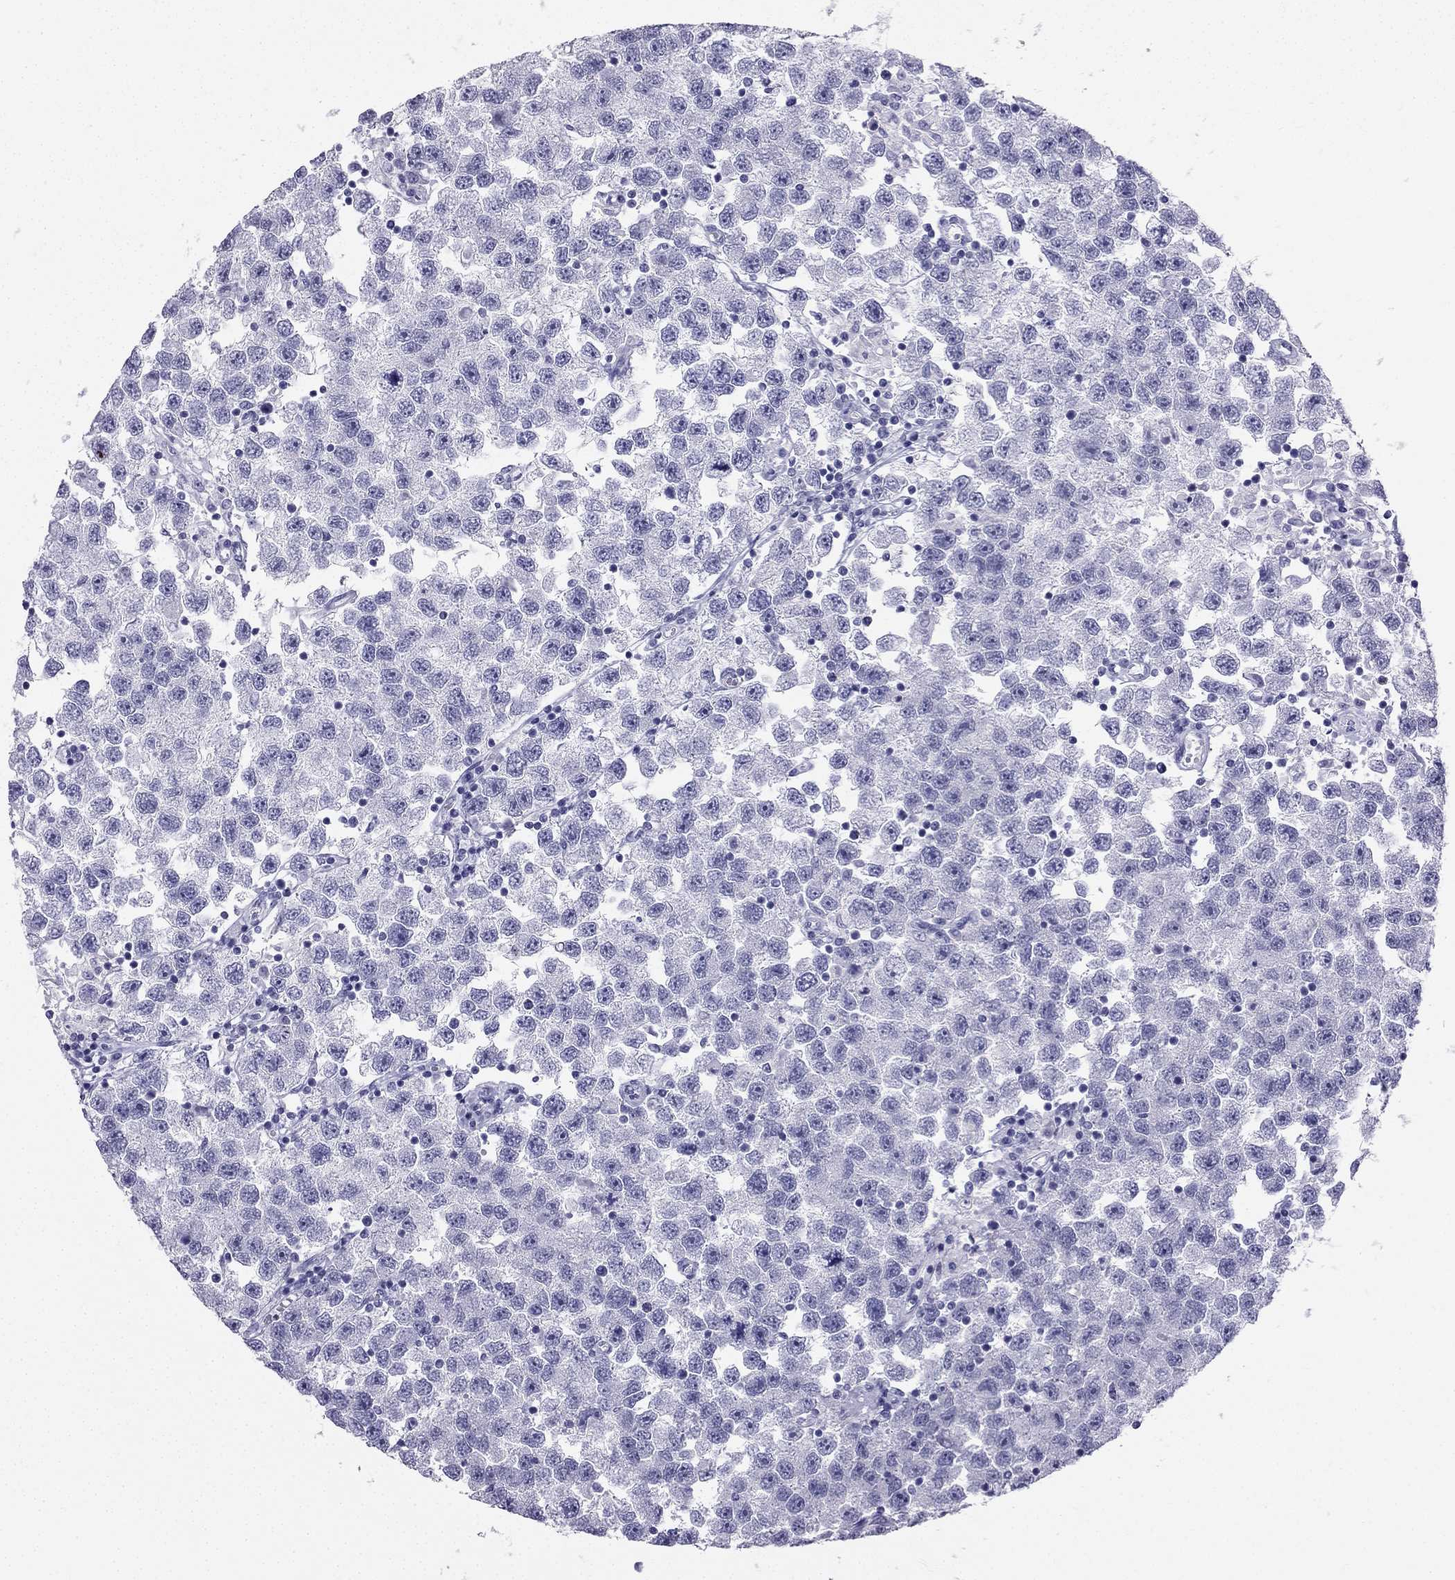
{"staining": {"intensity": "negative", "quantity": "none", "location": "none"}, "tissue": "testis cancer", "cell_type": "Tumor cells", "image_type": "cancer", "snomed": [{"axis": "morphology", "description": "Seminoma, NOS"}, {"axis": "topography", "description": "Testis"}], "caption": "Protein analysis of testis seminoma demonstrates no significant positivity in tumor cells. (DAB (3,3'-diaminobenzidine) IHC, high magnification).", "gene": "TFF3", "patient": {"sex": "male", "age": 26}}